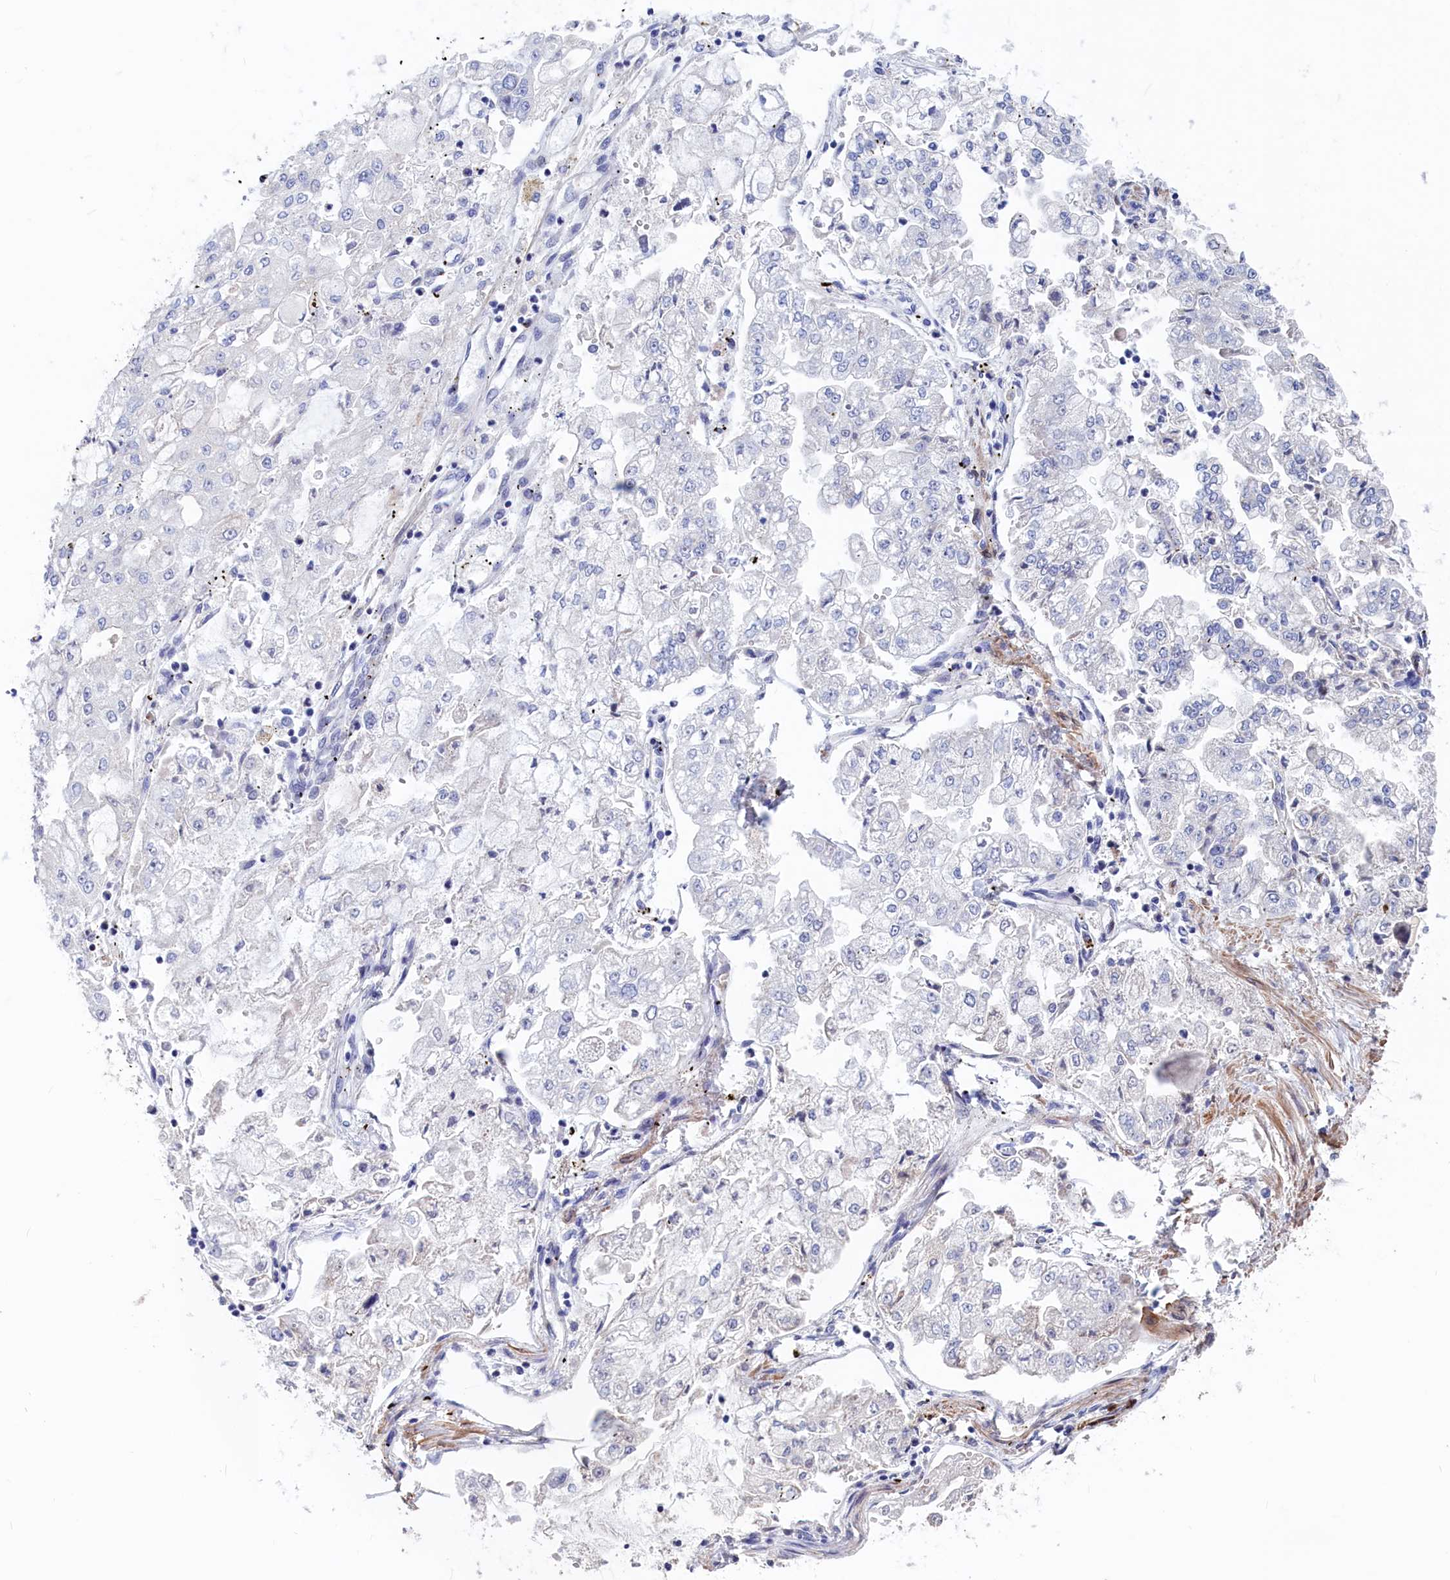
{"staining": {"intensity": "negative", "quantity": "none", "location": "none"}, "tissue": "stomach cancer", "cell_type": "Tumor cells", "image_type": "cancer", "snomed": [{"axis": "morphology", "description": "Adenocarcinoma, NOS"}, {"axis": "topography", "description": "Stomach"}], "caption": "Image shows no significant protein positivity in tumor cells of stomach adenocarcinoma.", "gene": "CRIP1", "patient": {"sex": "male", "age": 76}}